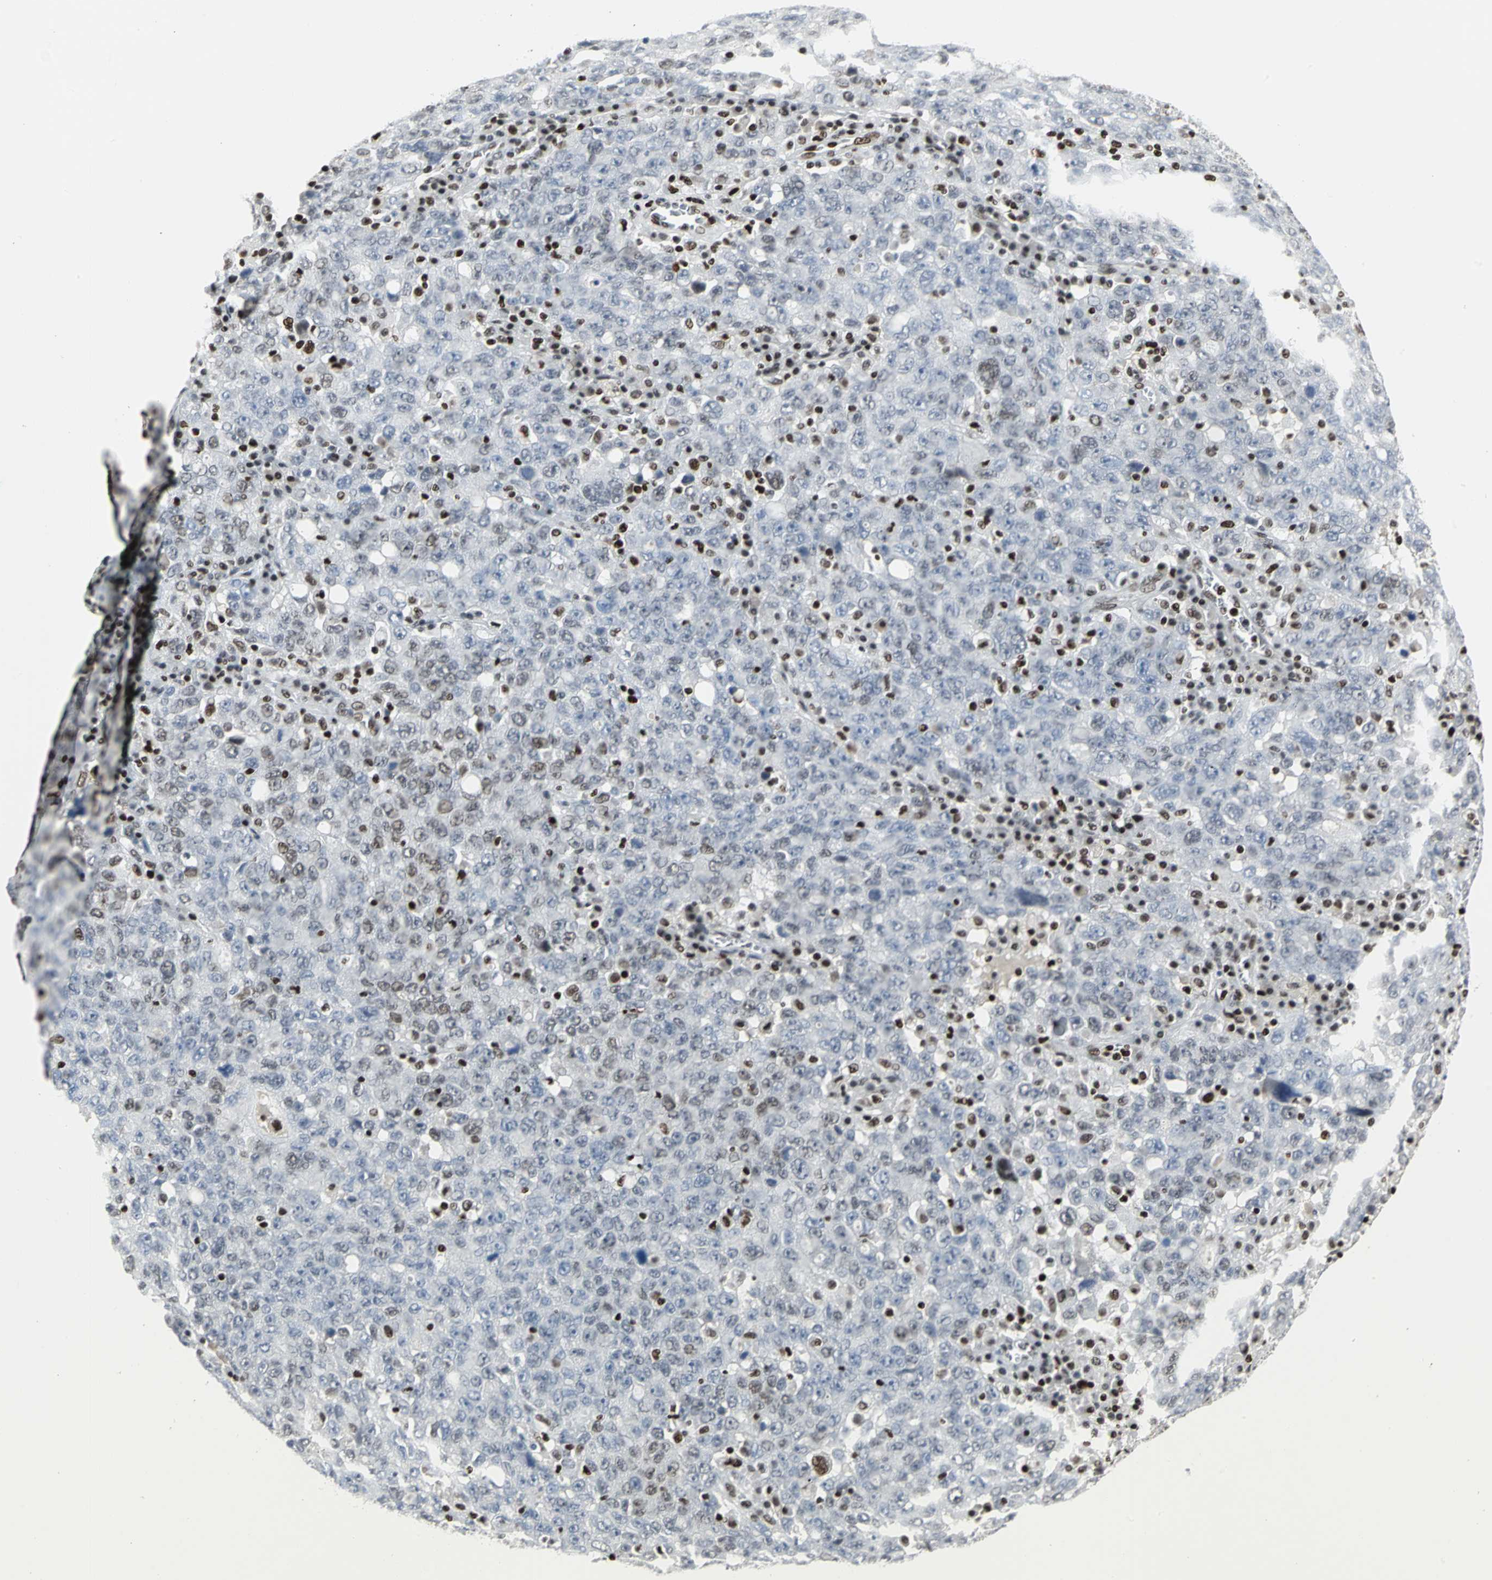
{"staining": {"intensity": "weak", "quantity": "<25%", "location": "nuclear"}, "tissue": "ovarian cancer", "cell_type": "Tumor cells", "image_type": "cancer", "snomed": [{"axis": "morphology", "description": "Carcinoma, endometroid"}, {"axis": "topography", "description": "Ovary"}], "caption": "Image shows no significant protein staining in tumor cells of ovarian cancer (endometroid carcinoma).", "gene": "HNRNPD", "patient": {"sex": "female", "age": 62}}